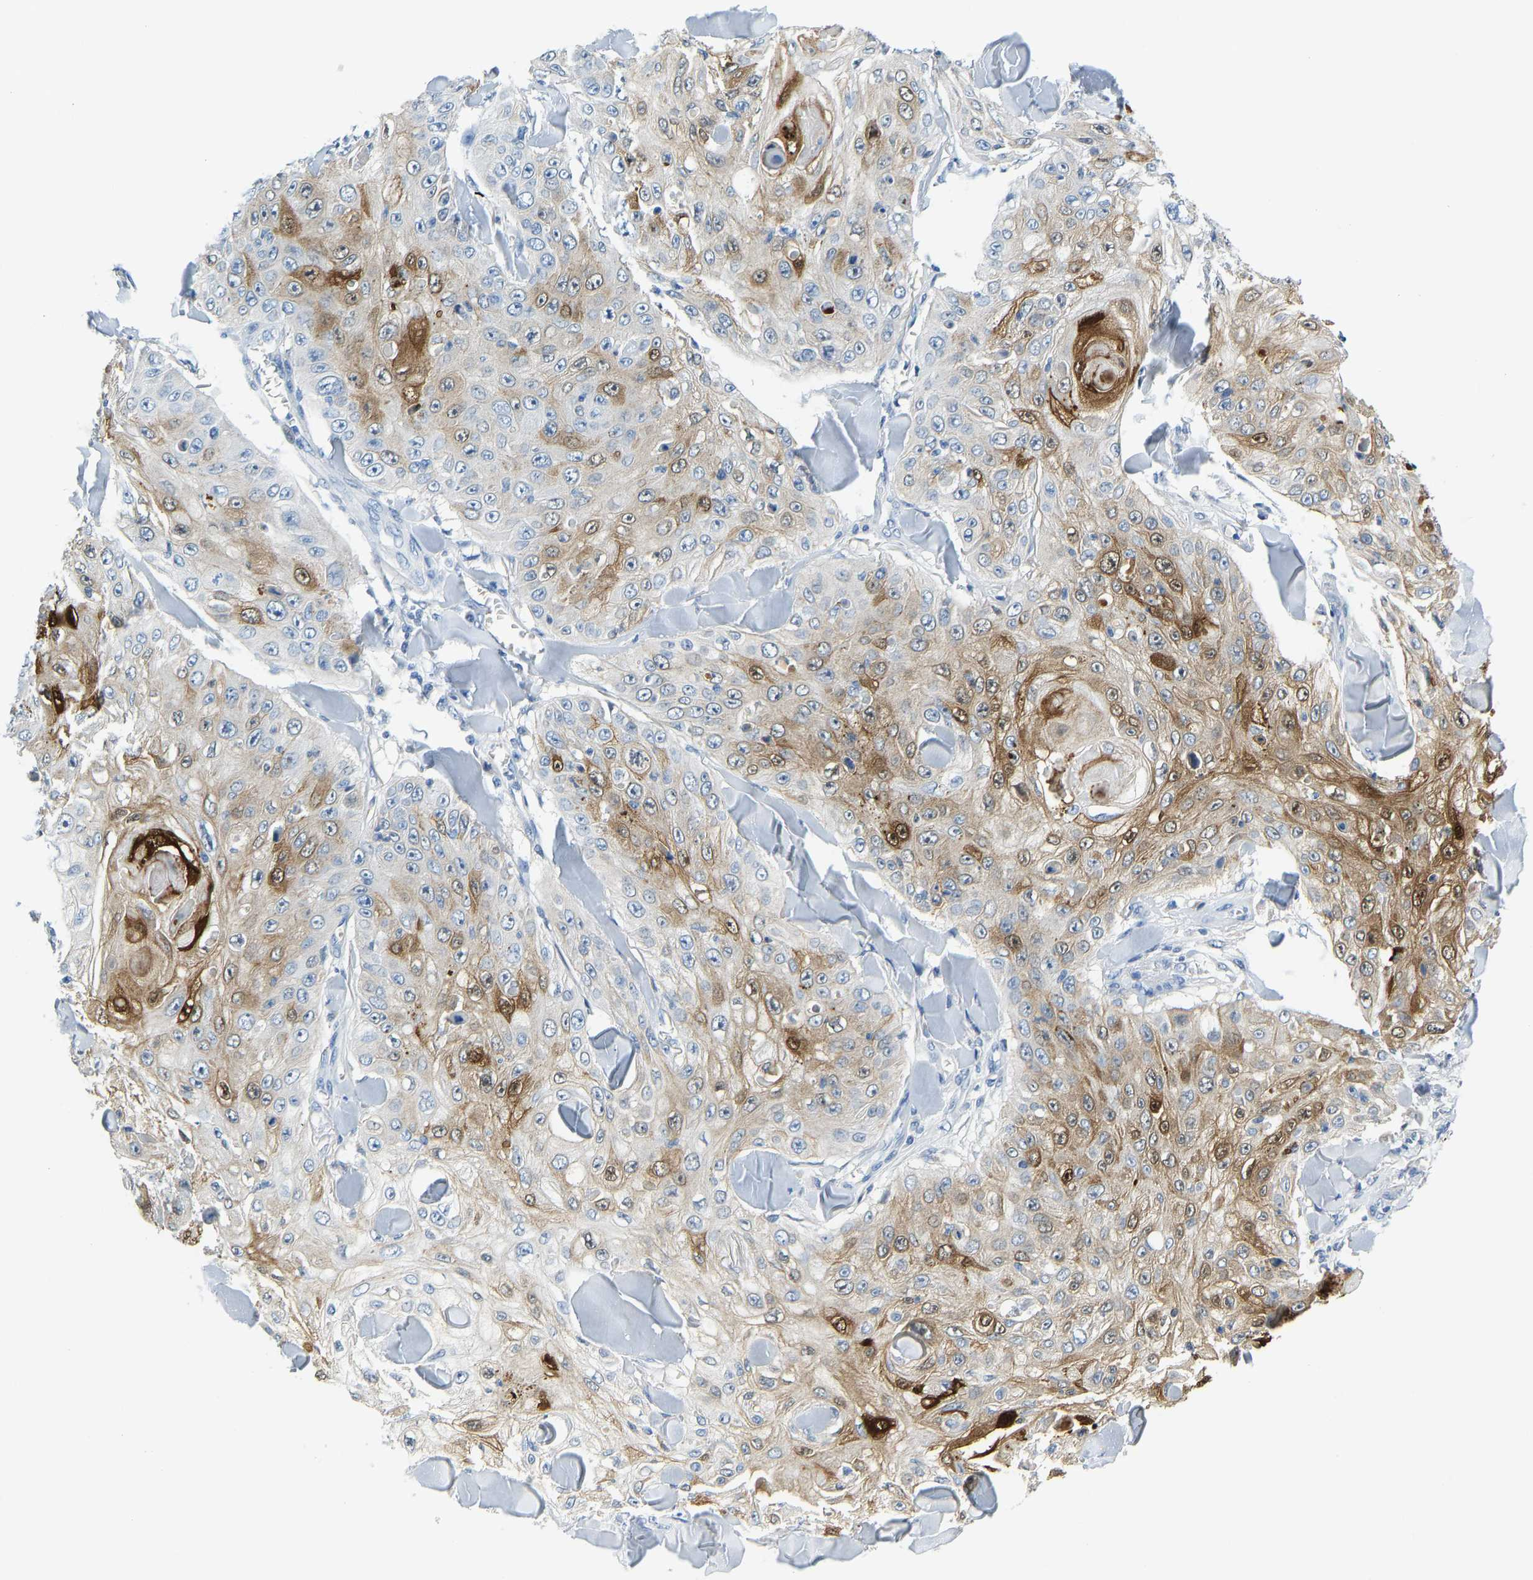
{"staining": {"intensity": "moderate", "quantity": "25%-75%", "location": "cytoplasmic/membranous"}, "tissue": "skin cancer", "cell_type": "Tumor cells", "image_type": "cancer", "snomed": [{"axis": "morphology", "description": "Squamous cell carcinoma, NOS"}, {"axis": "topography", "description": "Skin"}], "caption": "High-magnification brightfield microscopy of skin squamous cell carcinoma stained with DAB (brown) and counterstained with hematoxylin (blue). tumor cells exhibit moderate cytoplasmic/membranous expression is present in approximately25%-75% of cells.", "gene": "SERPINB3", "patient": {"sex": "male", "age": 86}}